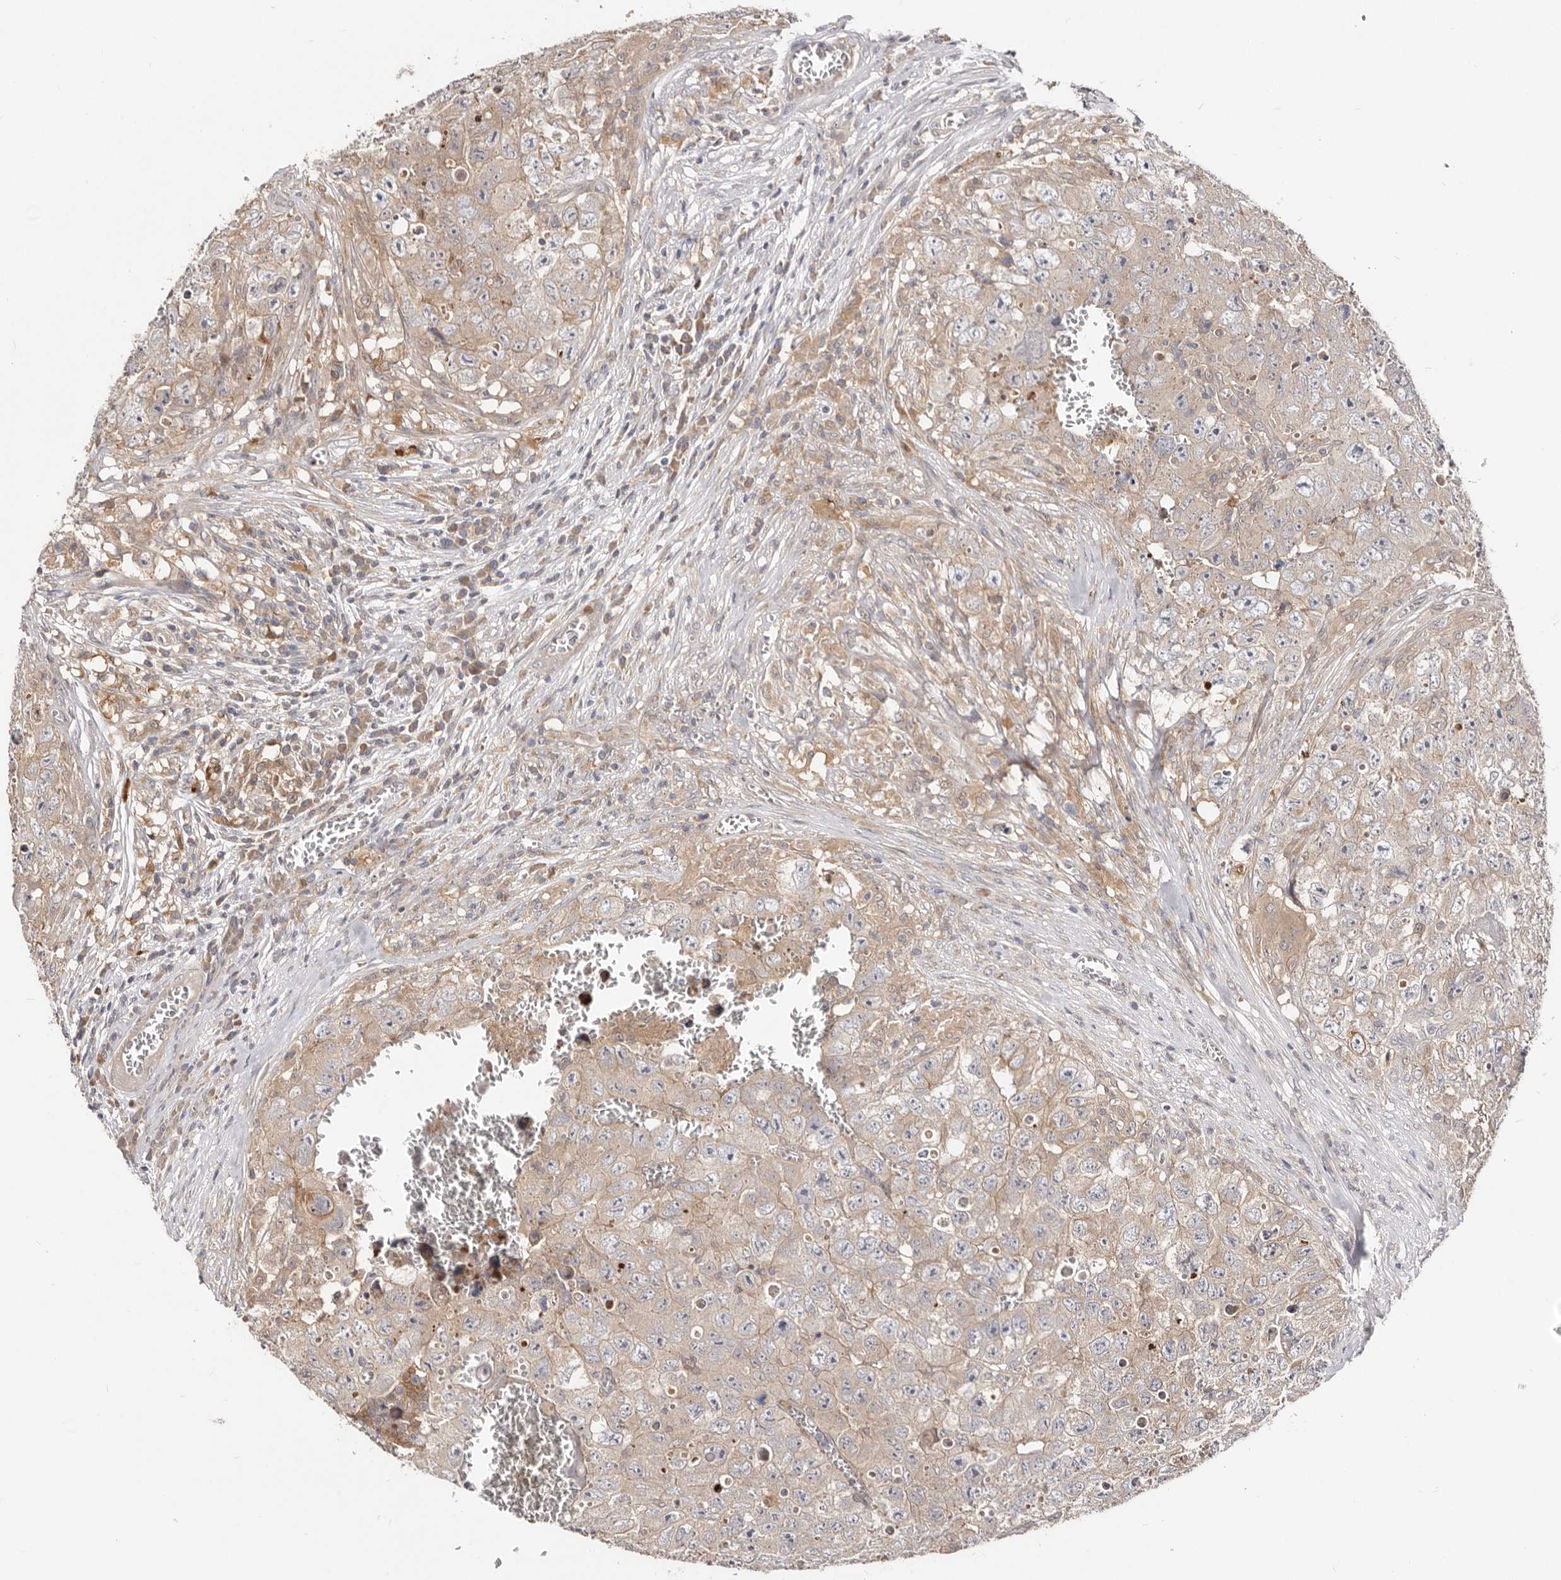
{"staining": {"intensity": "weak", "quantity": ">75%", "location": "cytoplasmic/membranous"}, "tissue": "testis cancer", "cell_type": "Tumor cells", "image_type": "cancer", "snomed": [{"axis": "morphology", "description": "Seminoma, NOS"}, {"axis": "morphology", "description": "Carcinoma, Embryonal, NOS"}, {"axis": "topography", "description": "Testis"}], "caption": "Immunohistochemical staining of human testis cancer shows low levels of weak cytoplasmic/membranous staining in about >75% of tumor cells.", "gene": "TC2N", "patient": {"sex": "male", "age": 43}}